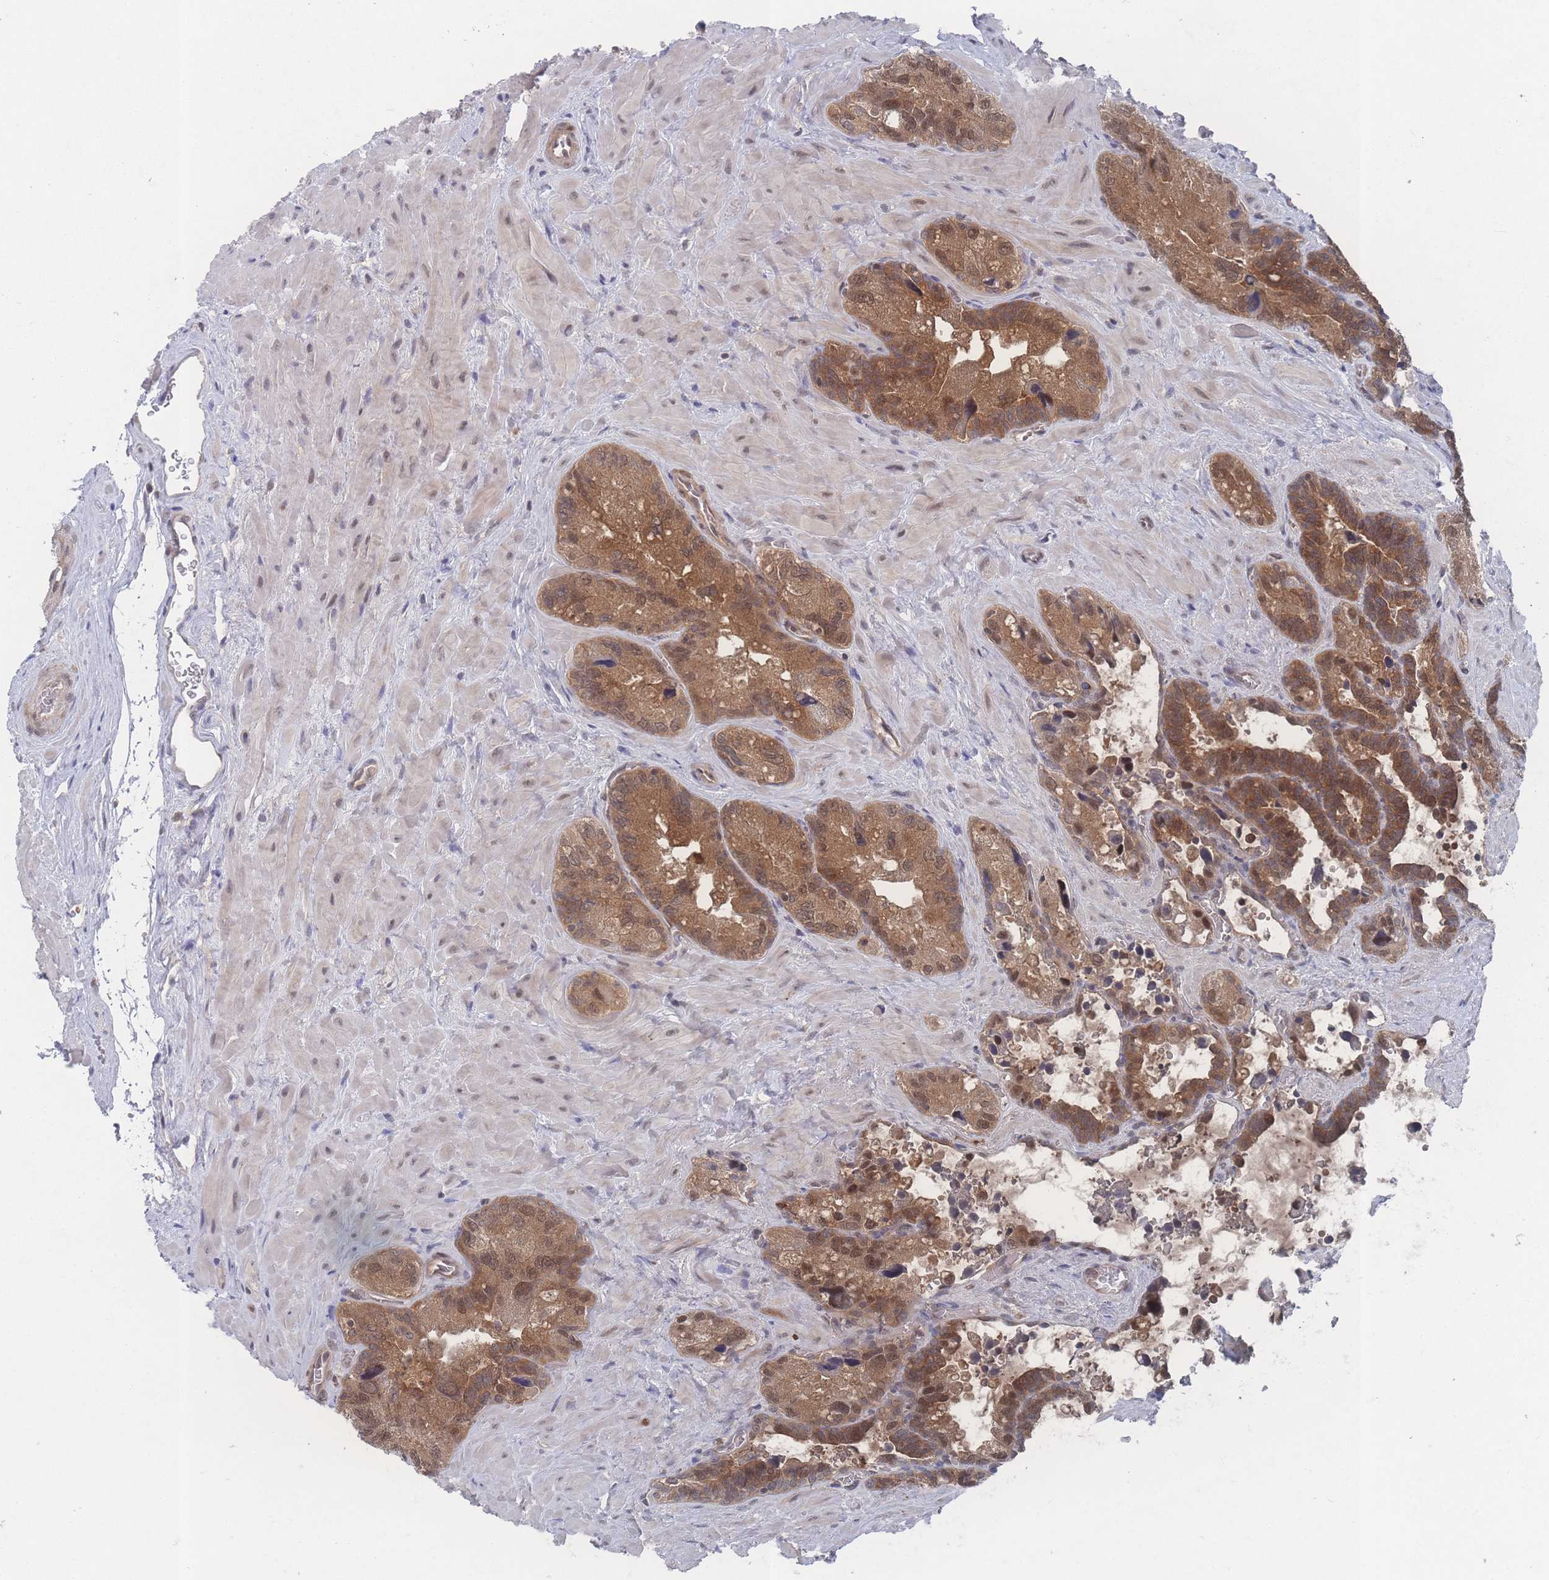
{"staining": {"intensity": "moderate", "quantity": ">75%", "location": "cytoplasmic/membranous,nuclear"}, "tissue": "seminal vesicle", "cell_type": "Glandular cells", "image_type": "normal", "snomed": [{"axis": "morphology", "description": "Normal tissue, NOS"}, {"axis": "topography", "description": "Seminal veicle"}], "caption": "Glandular cells reveal medium levels of moderate cytoplasmic/membranous,nuclear staining in about >75% of cells in benign seminal vesicle. The protein is stained brown, and the nuclei are stained in blue (DAB IHC with brightfield microscopy, high magnification).", "gene": "PSMA1", "patient": {"sex": "male", "age": 68}}